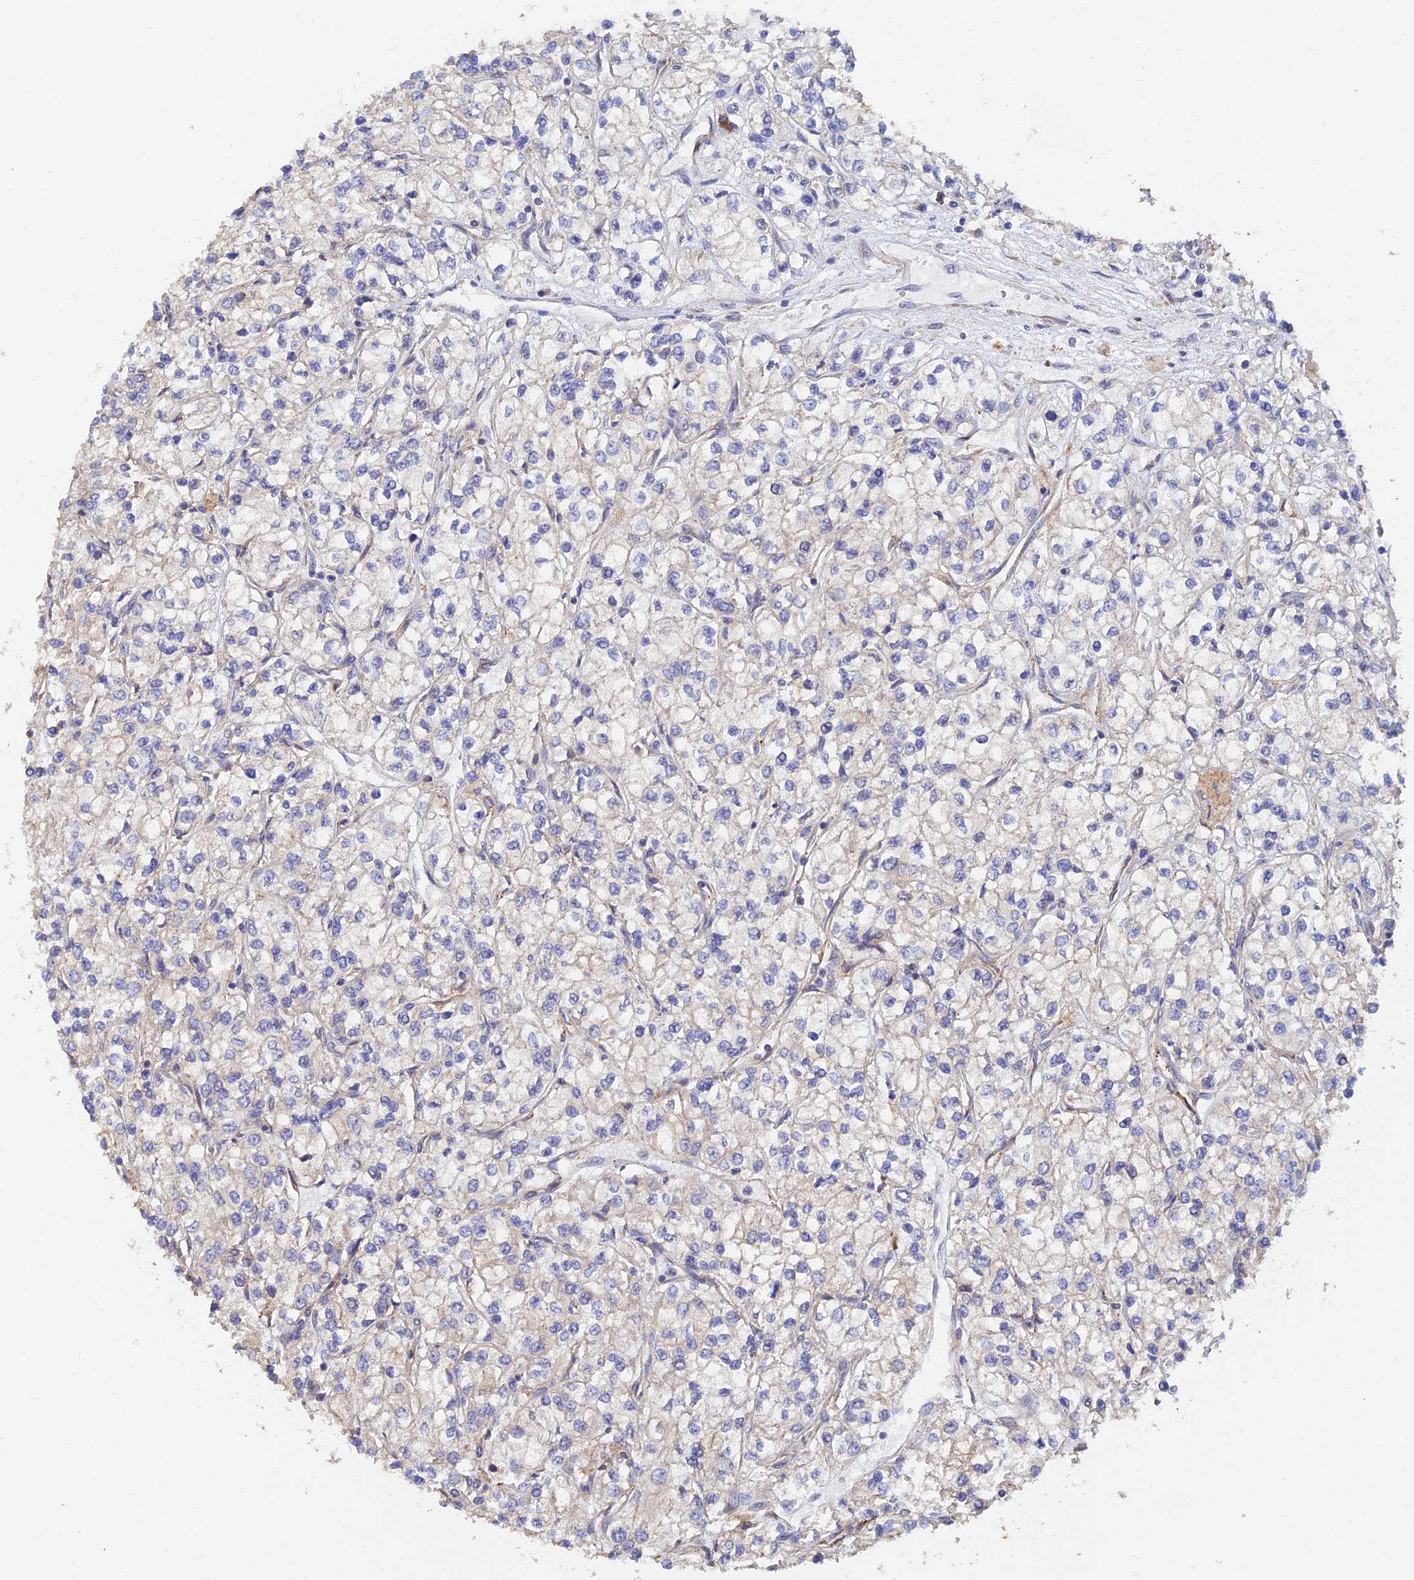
{"staining": {"intensity": "negative", "quantity": "none", "location": "none"}, "tissue": "renal cancer", "cell_type": "Tumor cells", "image_type": "cancer", "snomed": [{"axis": "morphology", "description": "Adenocarcinoma, NOS"}, {"axis": "topography", "description": "Kidney"}], "caption": "DAB immunohistochemical staining of renal cancer reveals no significant expression in tumor cells. (IHC, brightfield microscopy, high magnification).", "gene": "WBP11", "patient": {"sex": "male", "age": 80}}